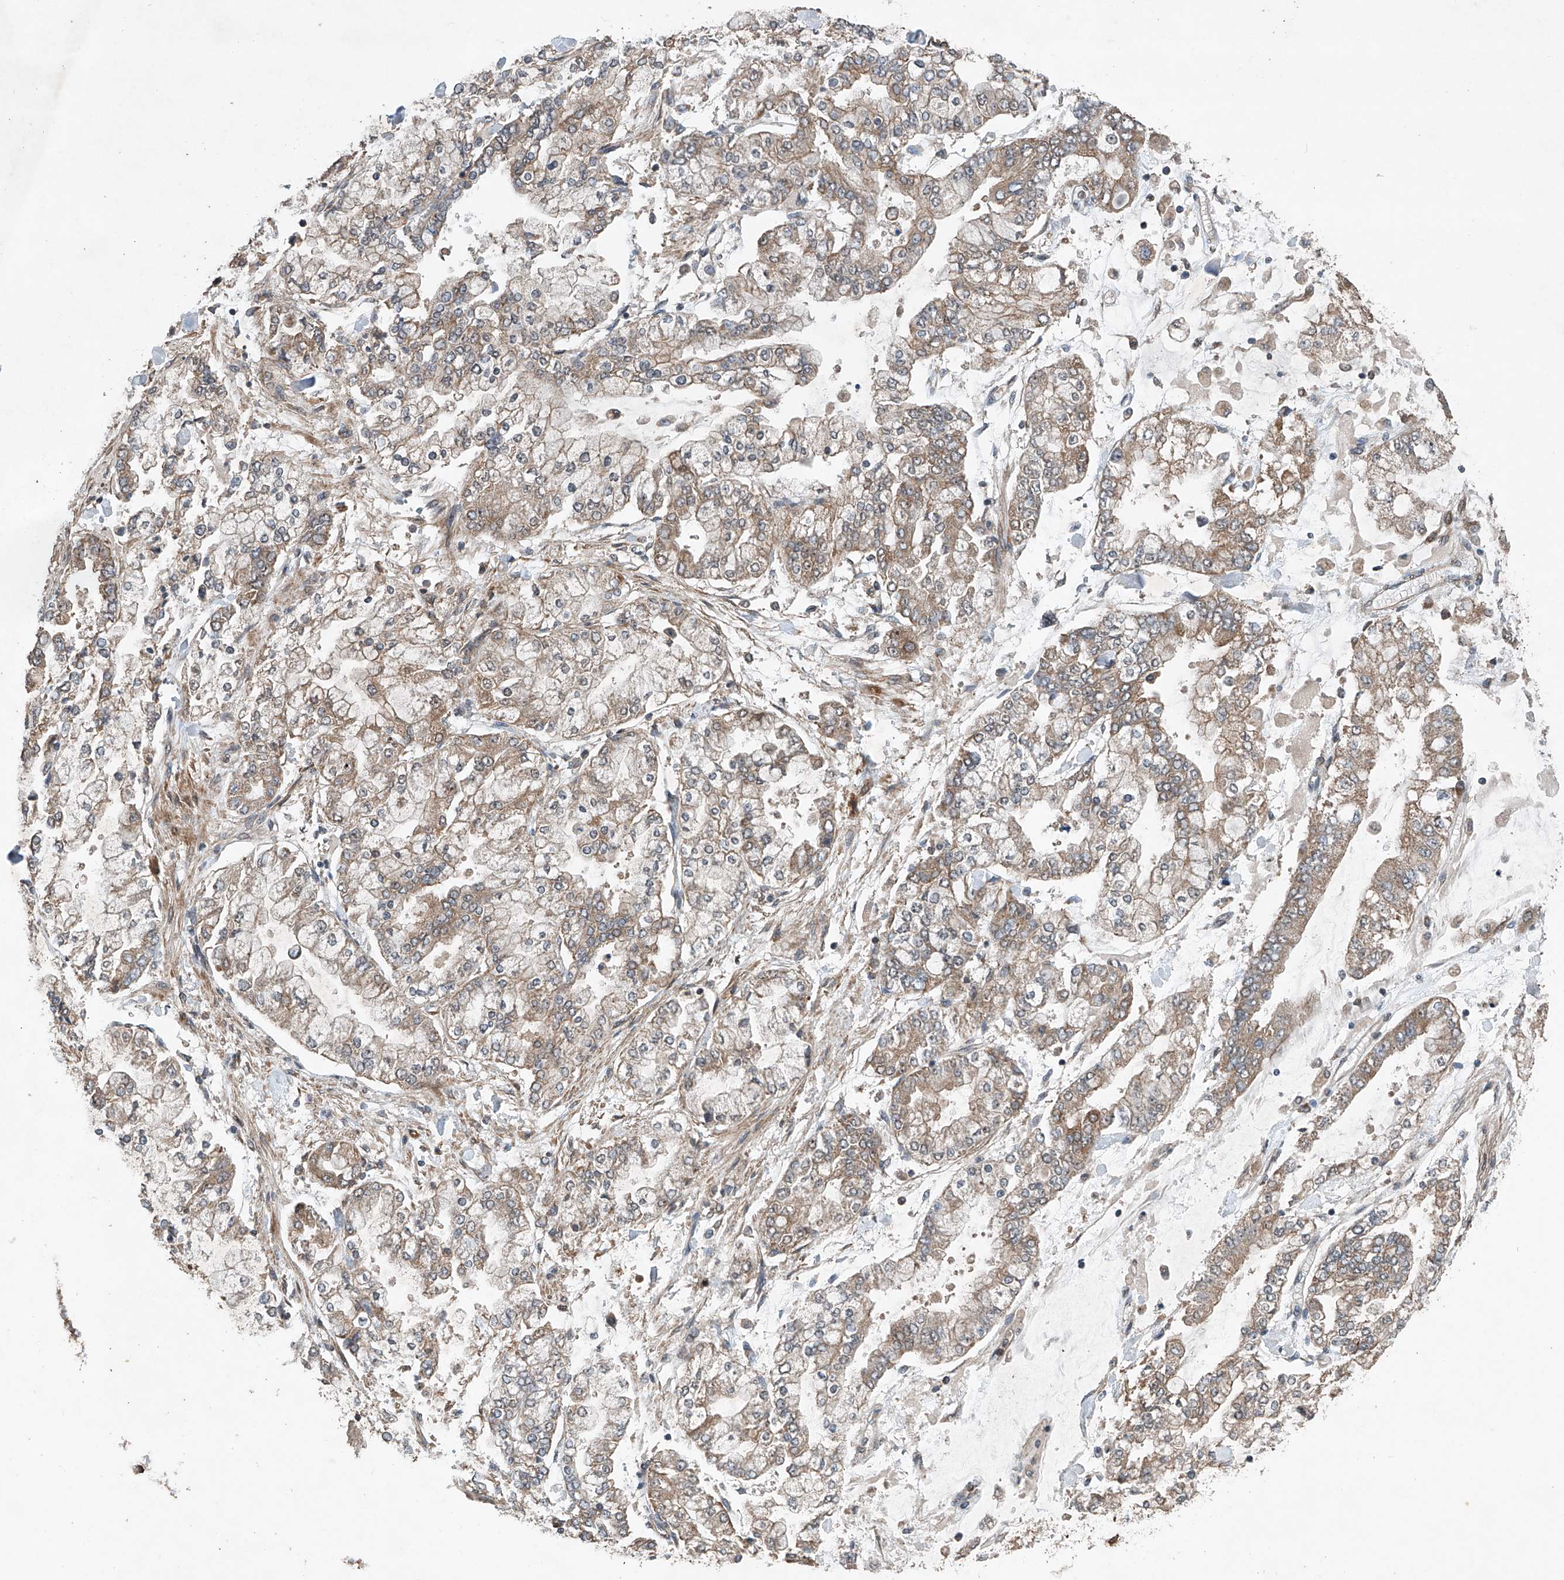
{"staining": {"intensity": "weak", "quantity": ">75%", "location": "cytoplasmic/membranous"}, "tissue": "stomach cancer", "cell_type": "Tumor cells", "image_type": "cancer", "snomed": [{"axis": "morphology", "description": "Normal tissue, NOS"}, {"axis": "morphology", "description": "Adenocarcinoma, NOS"}, {"axis": "topography", "description": "Stomach, upper"}, {"axis": "topography", "description": "Stomach"}], "caption": "Human stomach cancer stained with a brown dye reveals weak cytoplasmic/membranous positive expression in approximately >75% of tumor cells.", "gene": "CEP85L", "patient": {"sex": "male", "age": 76}}